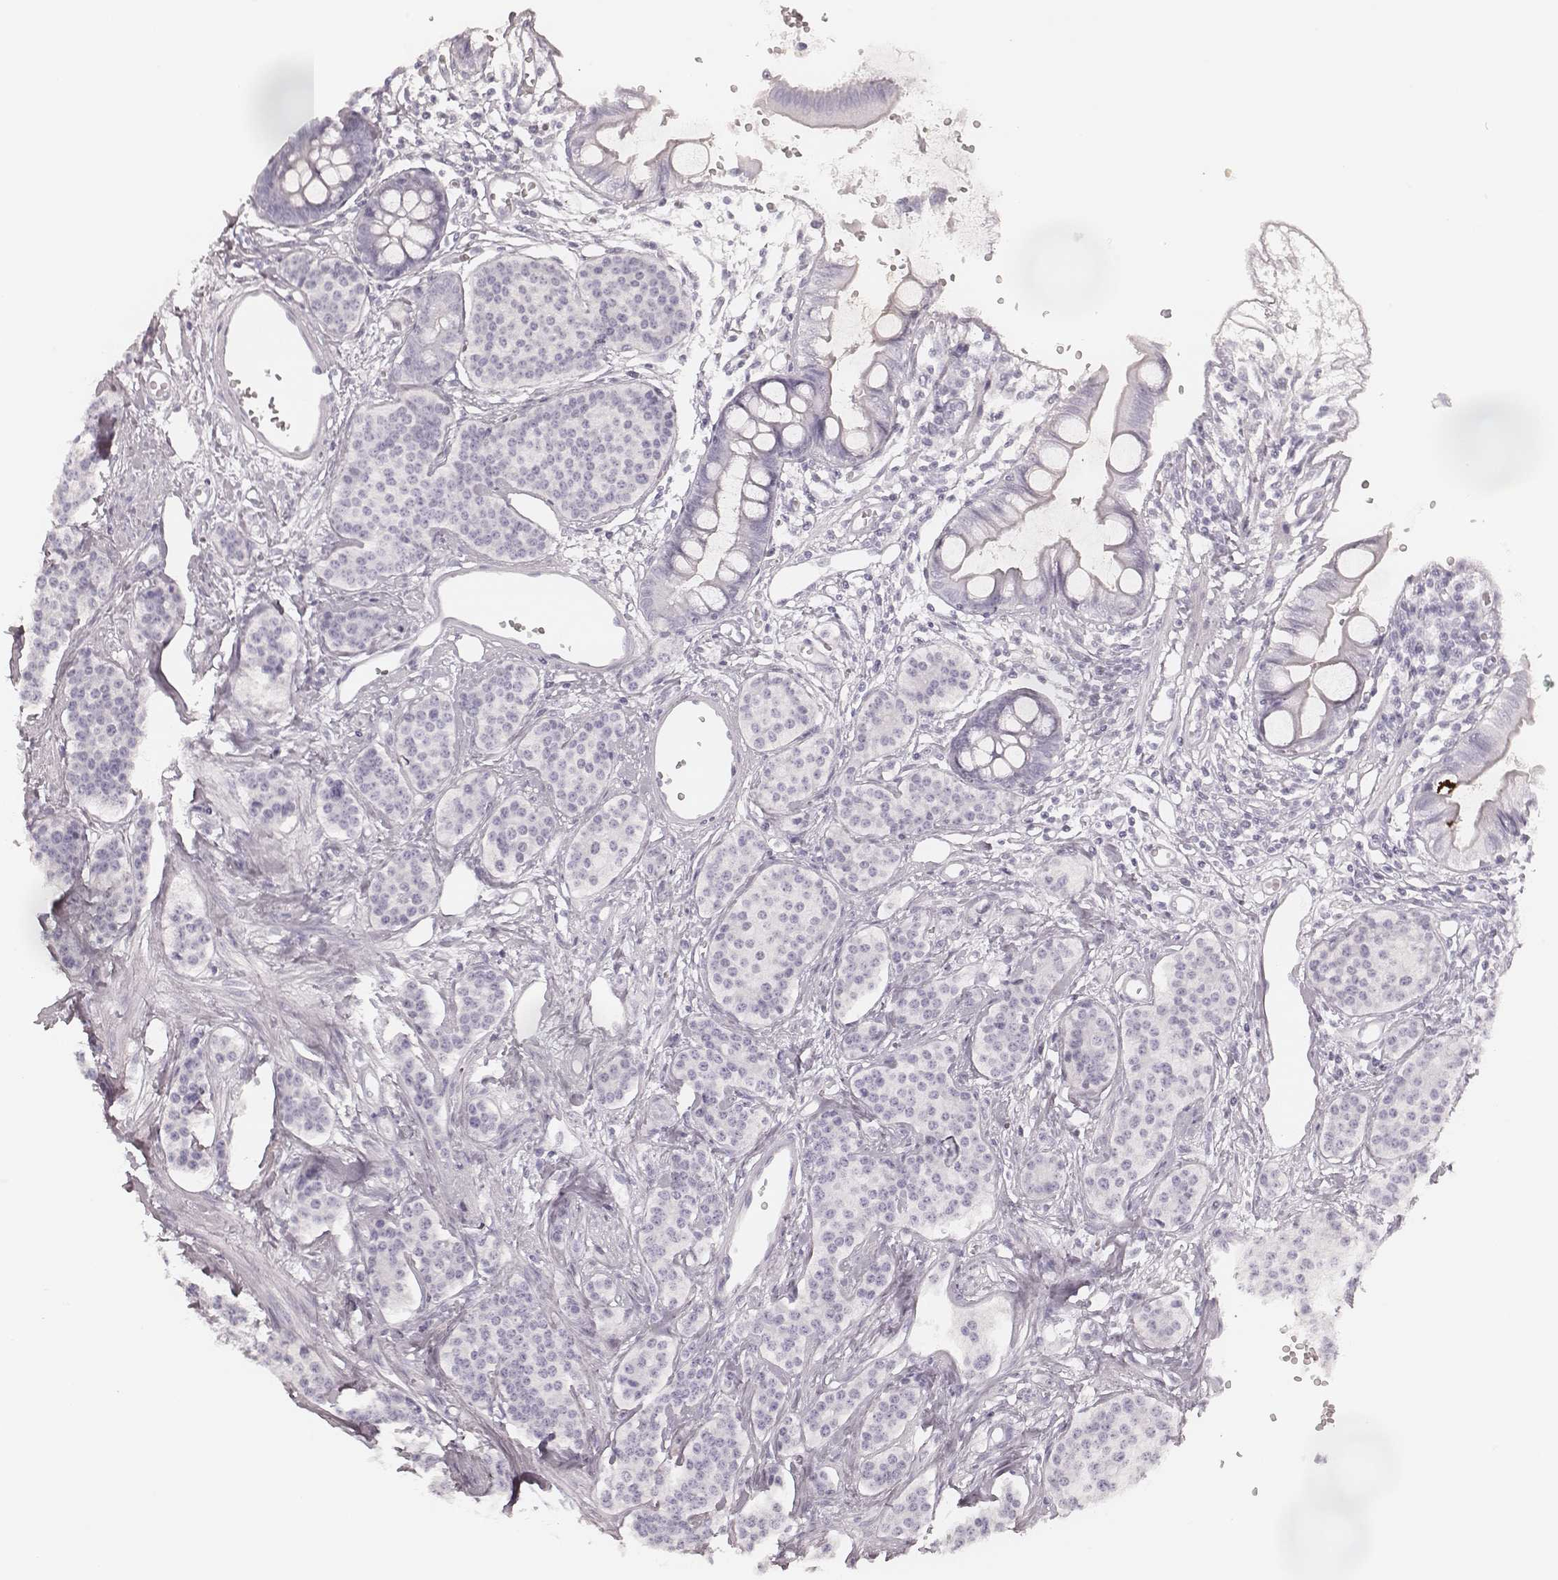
{"staining": {"intensity": "negative", "quantity": "none", "location": "none"}, "tissue": "carcinoid", "cell_type": "Tumor cells", "image_type": "cancer", "snomed": [{"axis": "morphology", "description": "Carcinoid, malignant, NOS"}, {"axis": "topography", "description": "Small intestine"}], "caption": "An IHC histopathology image of carcinoid (malignant) is shown. There is no staining in tumor cells of carcinoid (malignant).", "gene": "MSX1", "patient": {"sex": "female", "age": 64}}